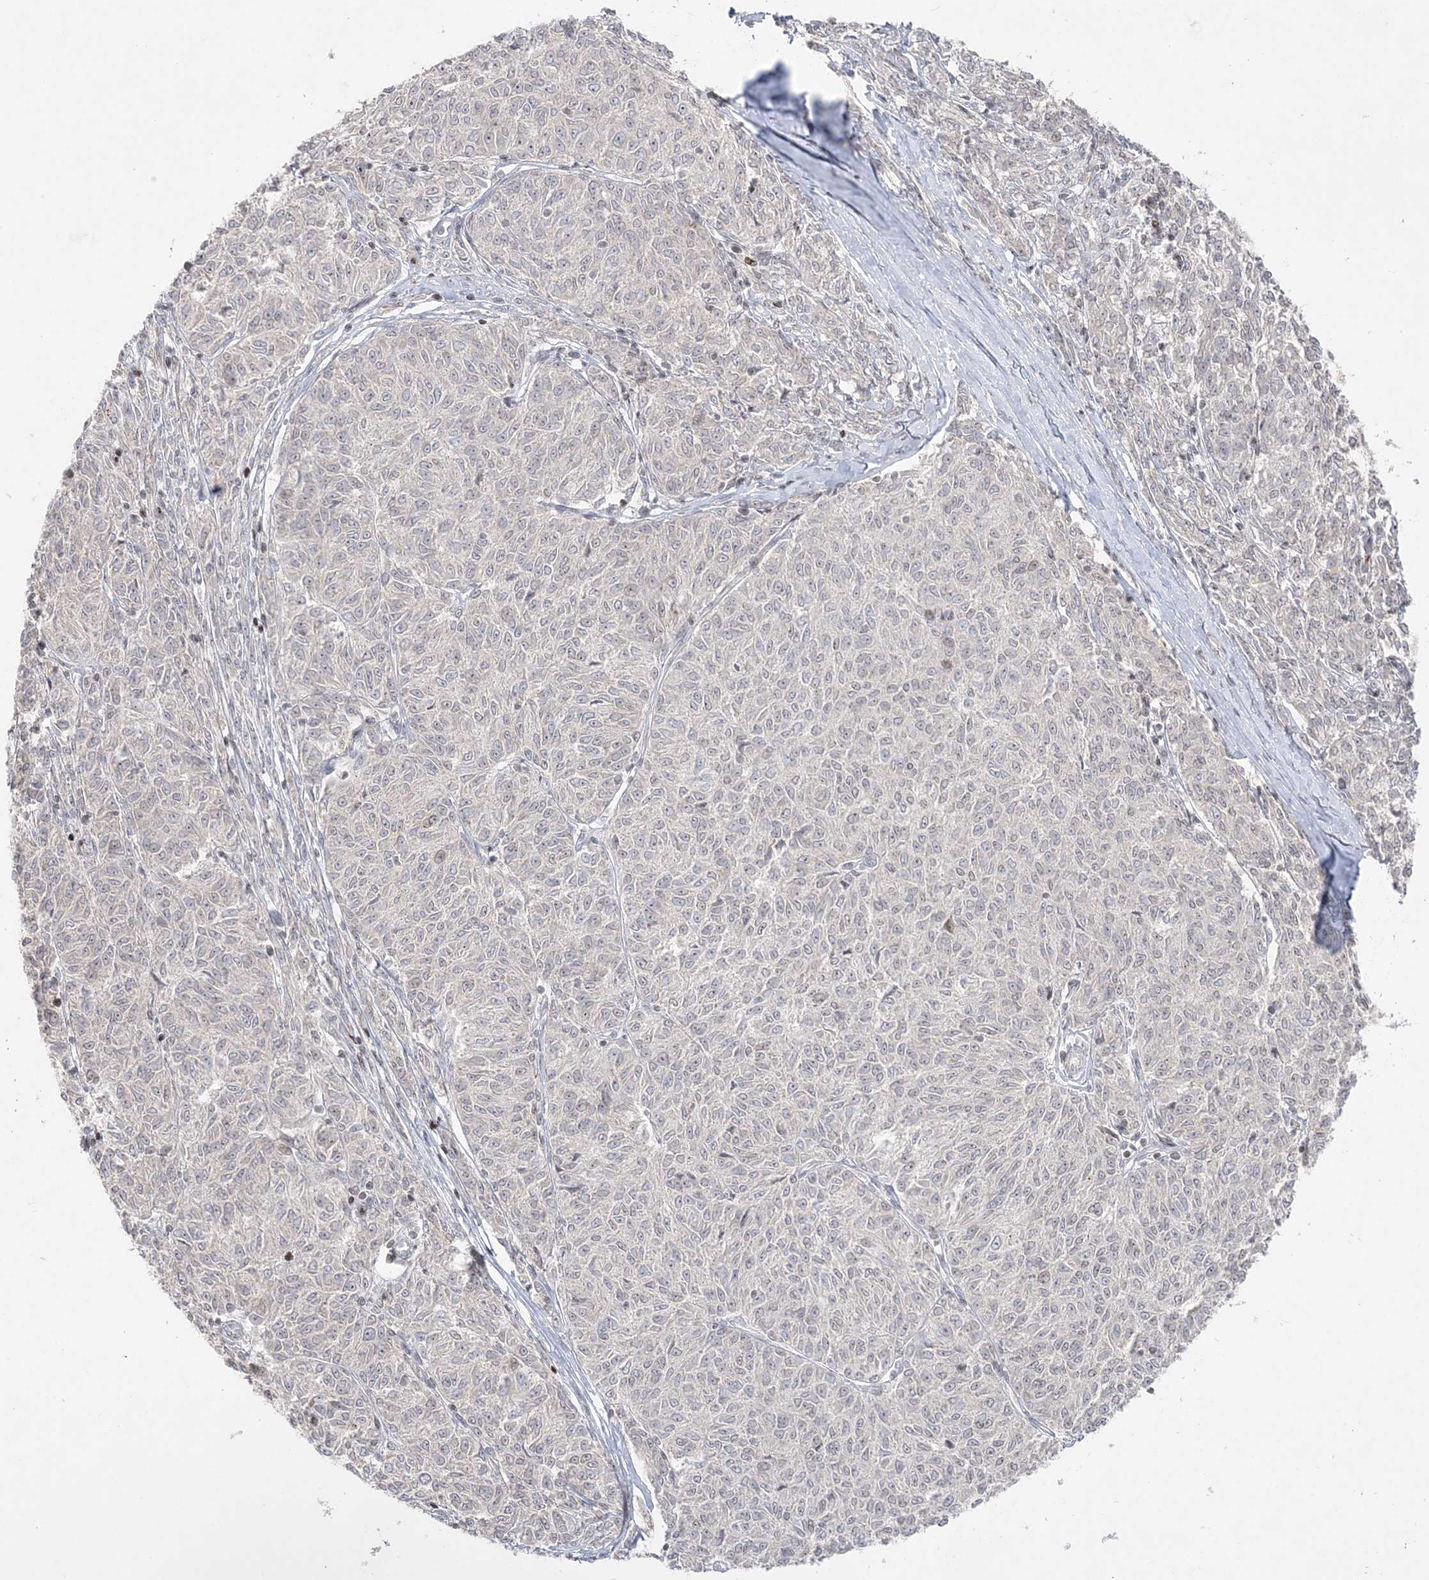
{"staining": {"intensity": "negative", "quantity": "none", "location": "none"}, "tissue": "melanoma", "cell_type": "Tumor cells", "image_type": "cancer", "snomed": [{"axis": "morphology", "description": "Malignant melanoma, NOS"}, {"axis": "topography", "description": "Skin"}], "caption": "Malignant melanoma was stained to show a protein in brown. There is no significant positivity in tumor cells.", "gene": "SH3BP4", "patient": {"sex": "female", "age": 72}}